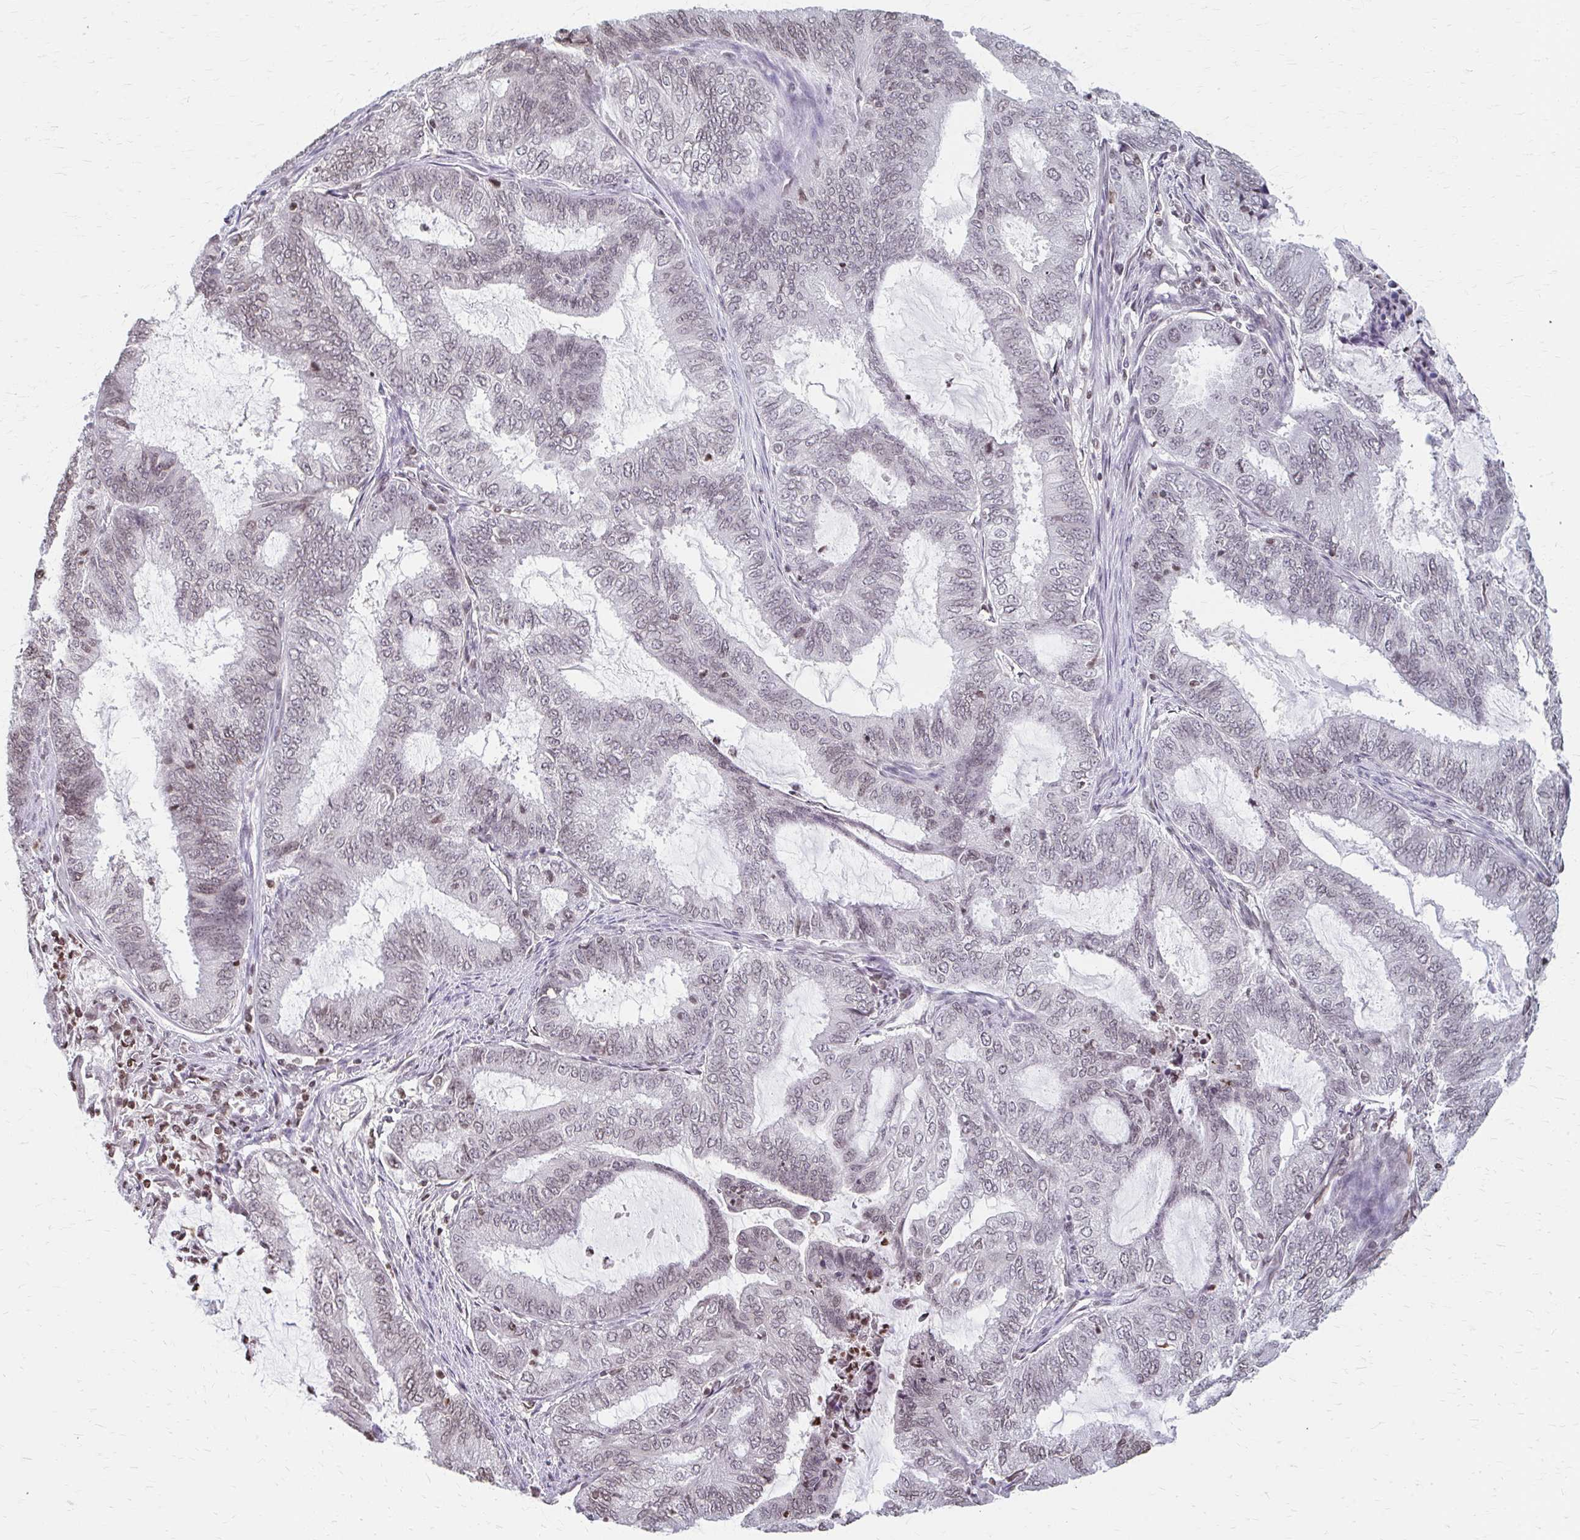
{"staining": {"intensity": "weak", "quantity": ">75%", "location": "nuclear"}, "tissue": "endometrial cancer", "cell_type": "Tumor cells", "image_type": "cancer", "snomed": [{"axis": "morphology", "description": "Adenocarcinoma, NOS"}, {"axis": "topography", "description": "Endometrium"}], "caption": "DAB immunohistochemical staining of human adenocarcinoma (endometrial) reveals weak nuclear protein expression in approximately >75% of tumor cells.", "gene": "ORC3", "patient": {"sex": "female", "age": 51}}